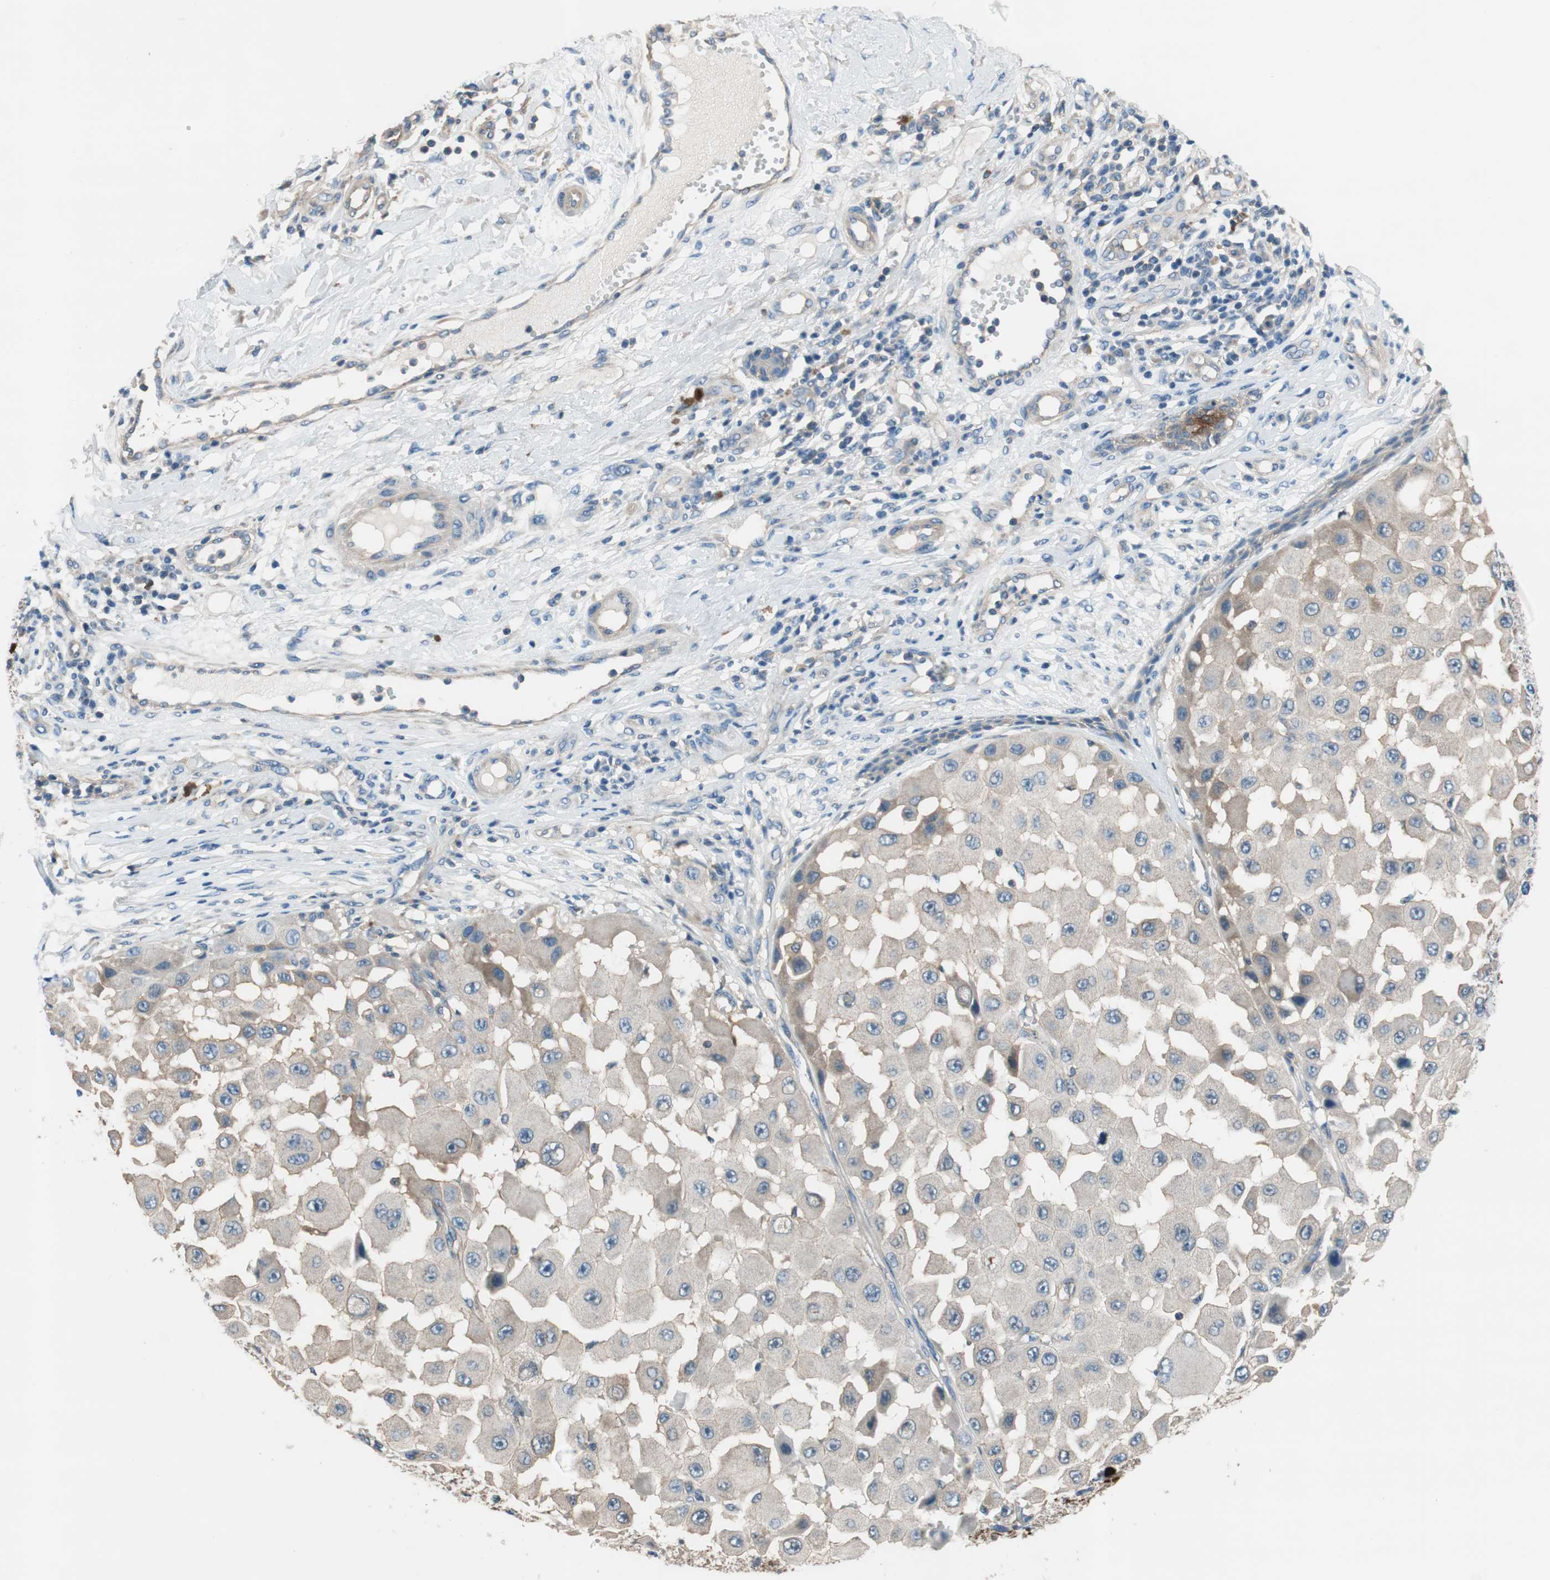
{"staining": {"intensity": "weak", "quantity": "<25%", "location": "cytoplasmic/membranous"}, "tissue": "melanoma", "cell_type": "Tumor cells", "image_type": "cancer", "snomed": [{"axis": "morphology", "description": "Malignant melanoma, NOS"}, {"axis": "topography", "description": "Skin"}], "caption": "Immunohistochemistry of malignant melanoma displays no positivity in tumor cells. (DAB immunohistochemistry visualized using brightfield microscopy, high magnification).", "gene": "CALML3", "patient": {"sex": "female", "age": 81}}